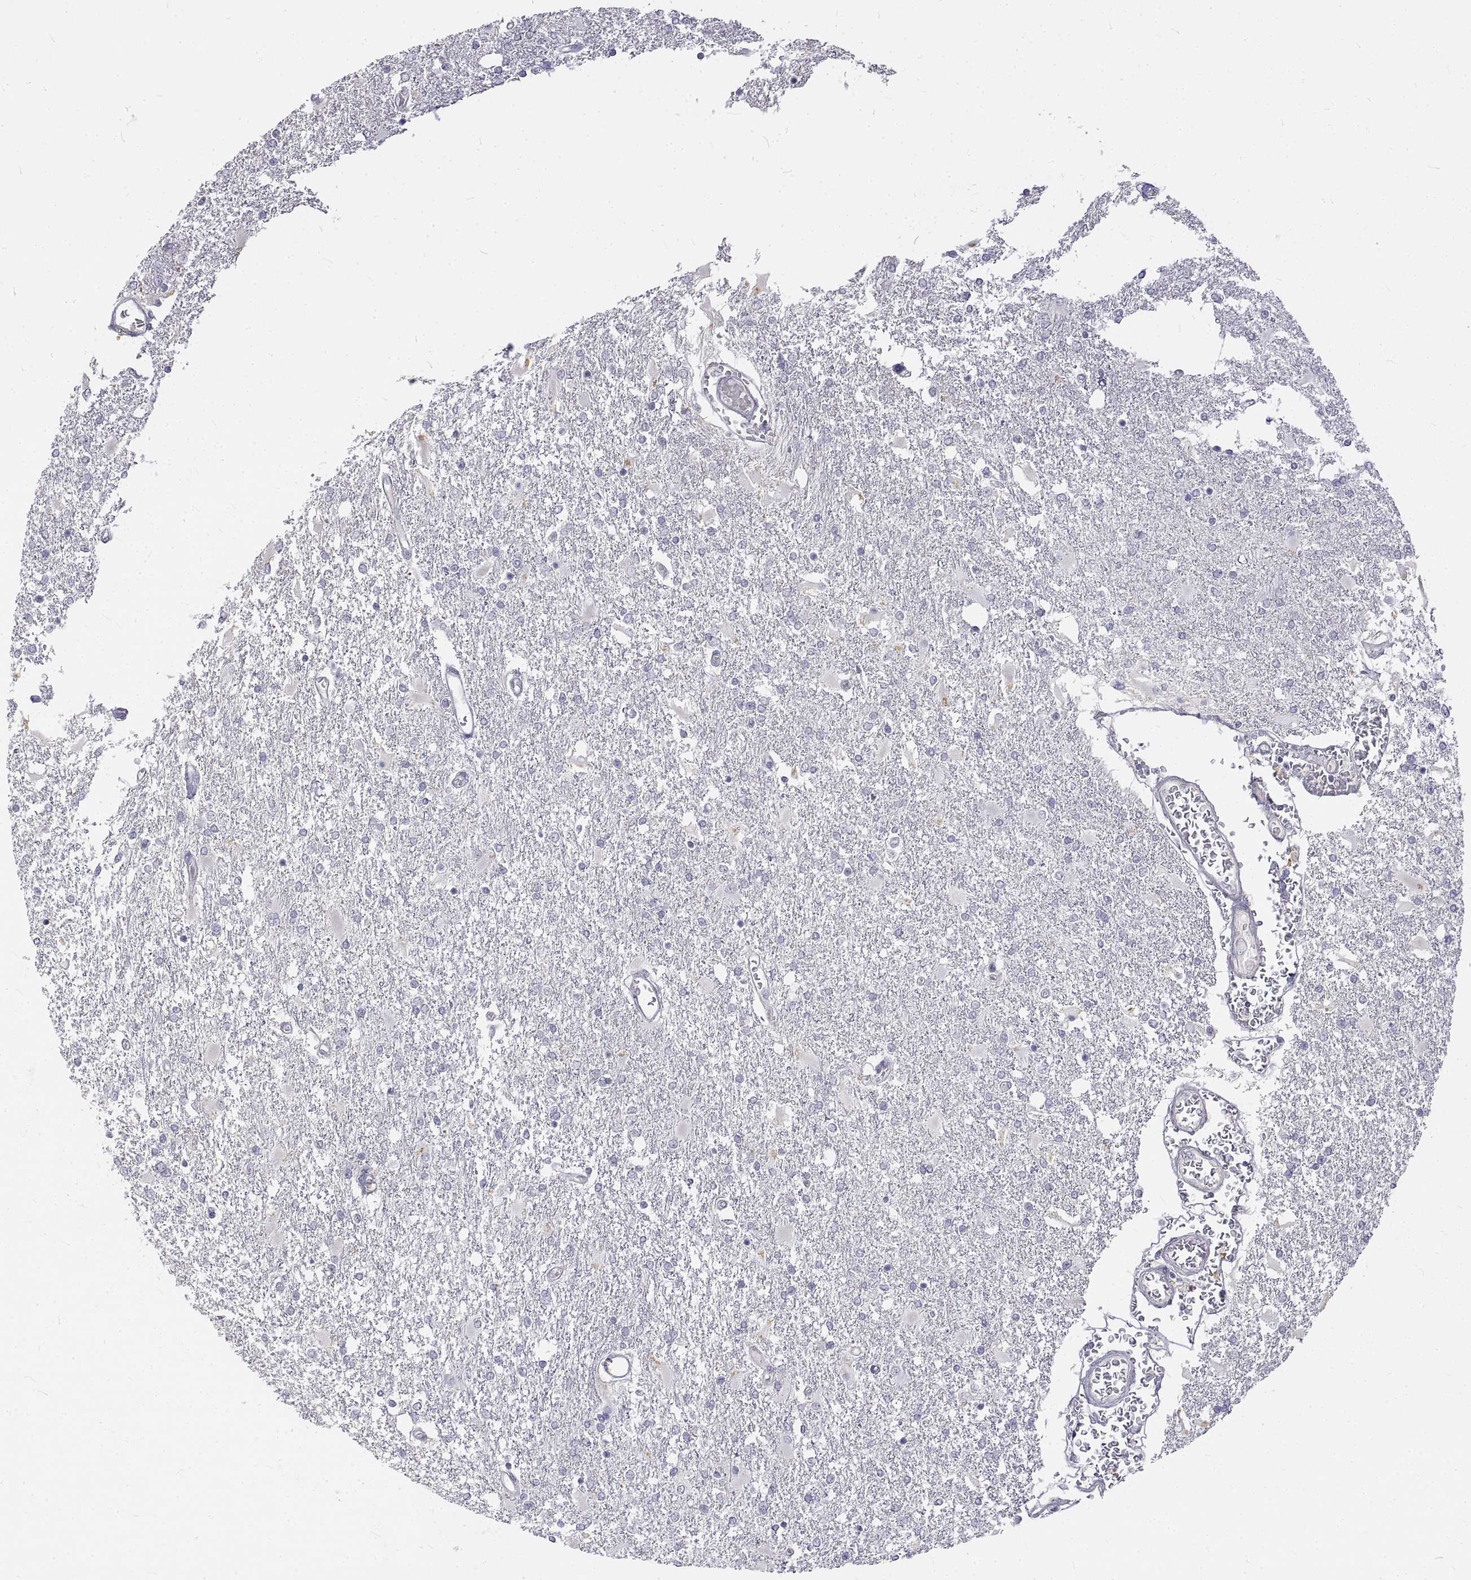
{"staining": {"intensity": "negative", "quantity": "none", "location": "none"}, "tissue": "glioma", "cell_type": "Tumor cells", "image_type": "cancer", "snomed": [{"axis": "morphology", "description": "Glioma, malignant, High grade"}, {"axis": "topography", "description": "Cerebral cortex"}], "caption": "High power microscopy micrograph of an immunohistochemistry (IHC) image of glioma, revealing no significant staining in tumor cells.", "gene": "ANO2", "patient": {"sex": "male", "age": 79}}